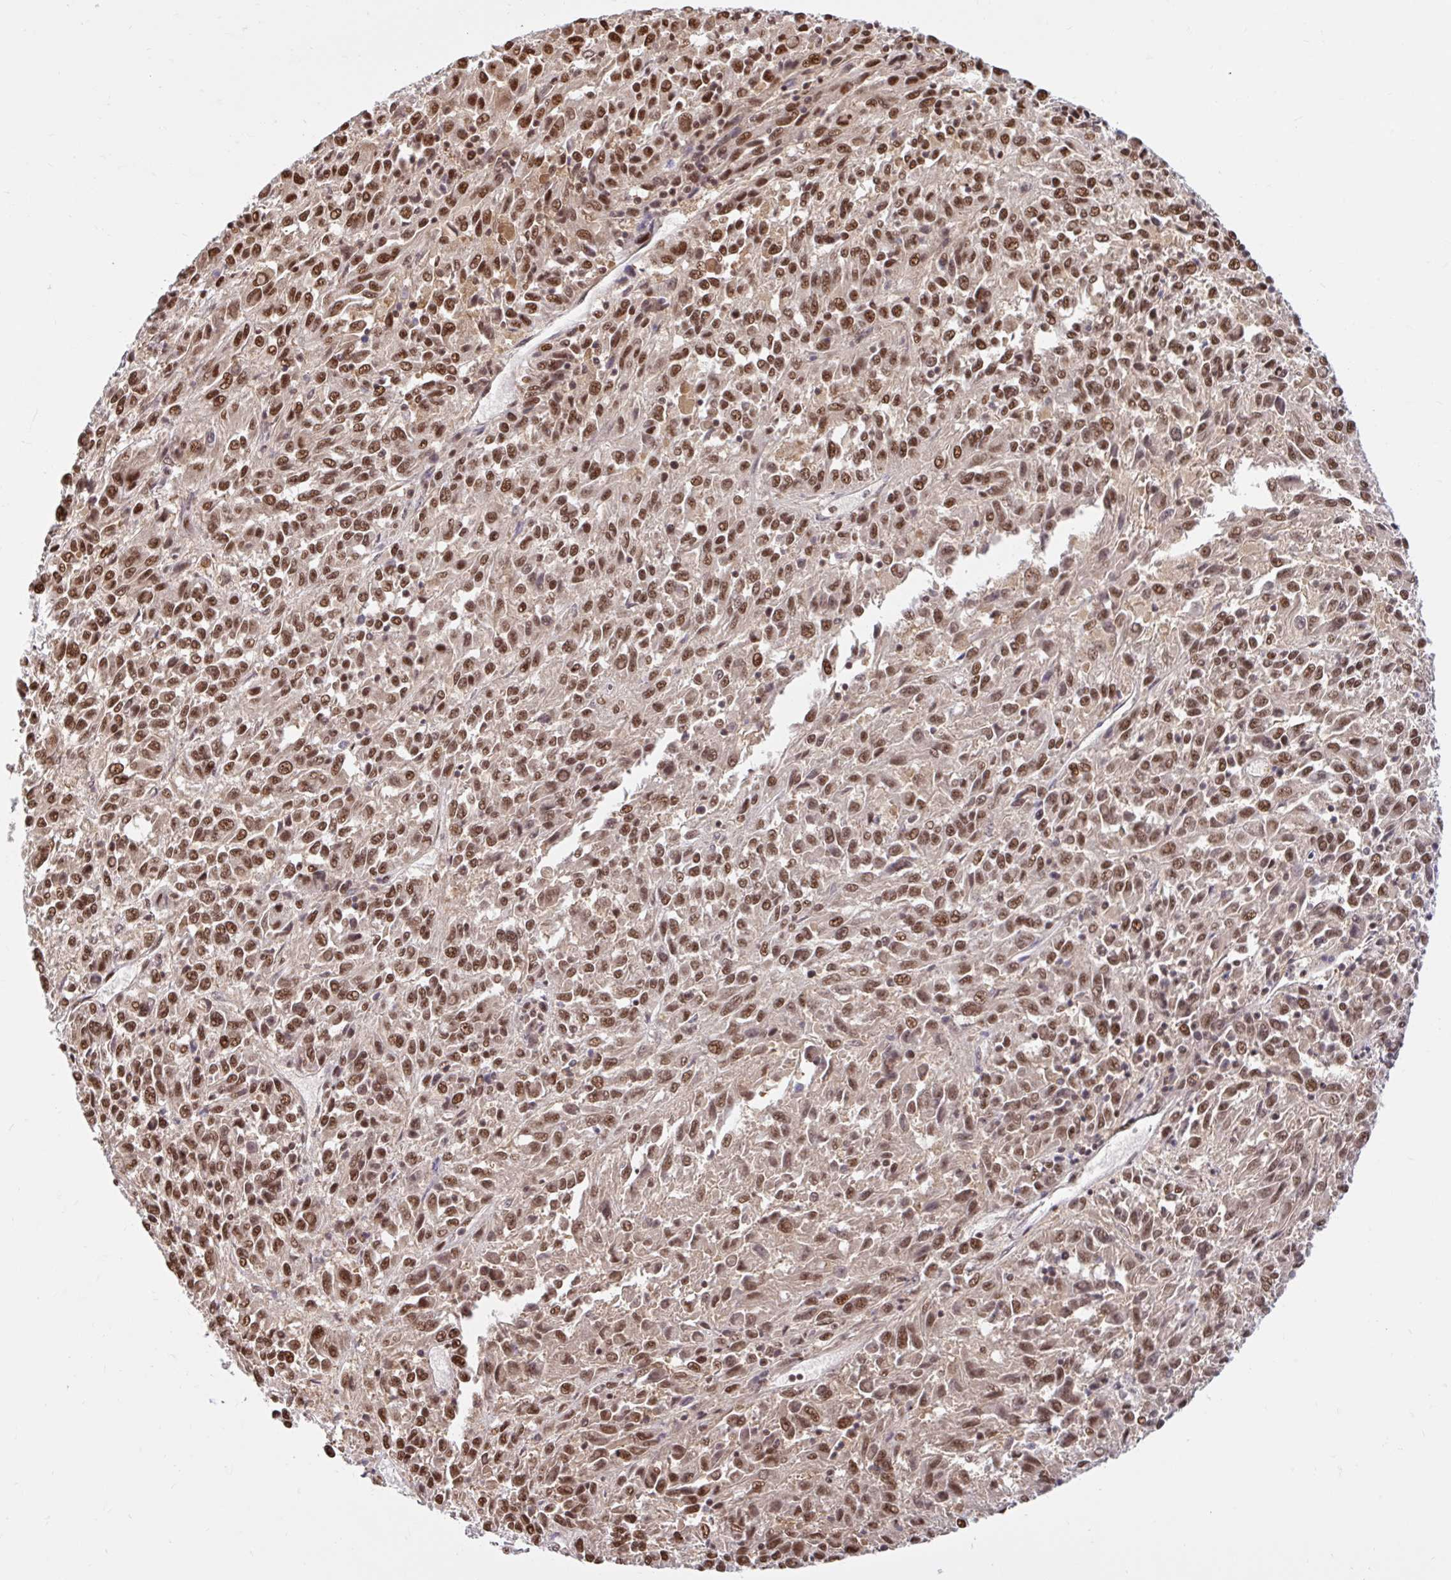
{"staining": {"intensity": "strong", "quantity": ">75%", "location": "nuclear"}, "tissue": "melanoma", "cell_type": "Tumor cells", "image_type": "cancer", "snomed": [{"axis": "morphology", "description": "Malignant melanoma, Metastatic site"}, {"axis": "topography", "description": "Lung"}], "caption": "Immunohistochemistry (IHC) histopathology image of neoplastic tissue: malignant melanoma (metastatic site) stained using immunohistochemistry reveals high levels of strong protein expression localized specifically in the nuclear of tumor cells, appearing as a nuclear brown color.", "gene": "ABCA9", "patient": {"sex": "male", "age": 64}}